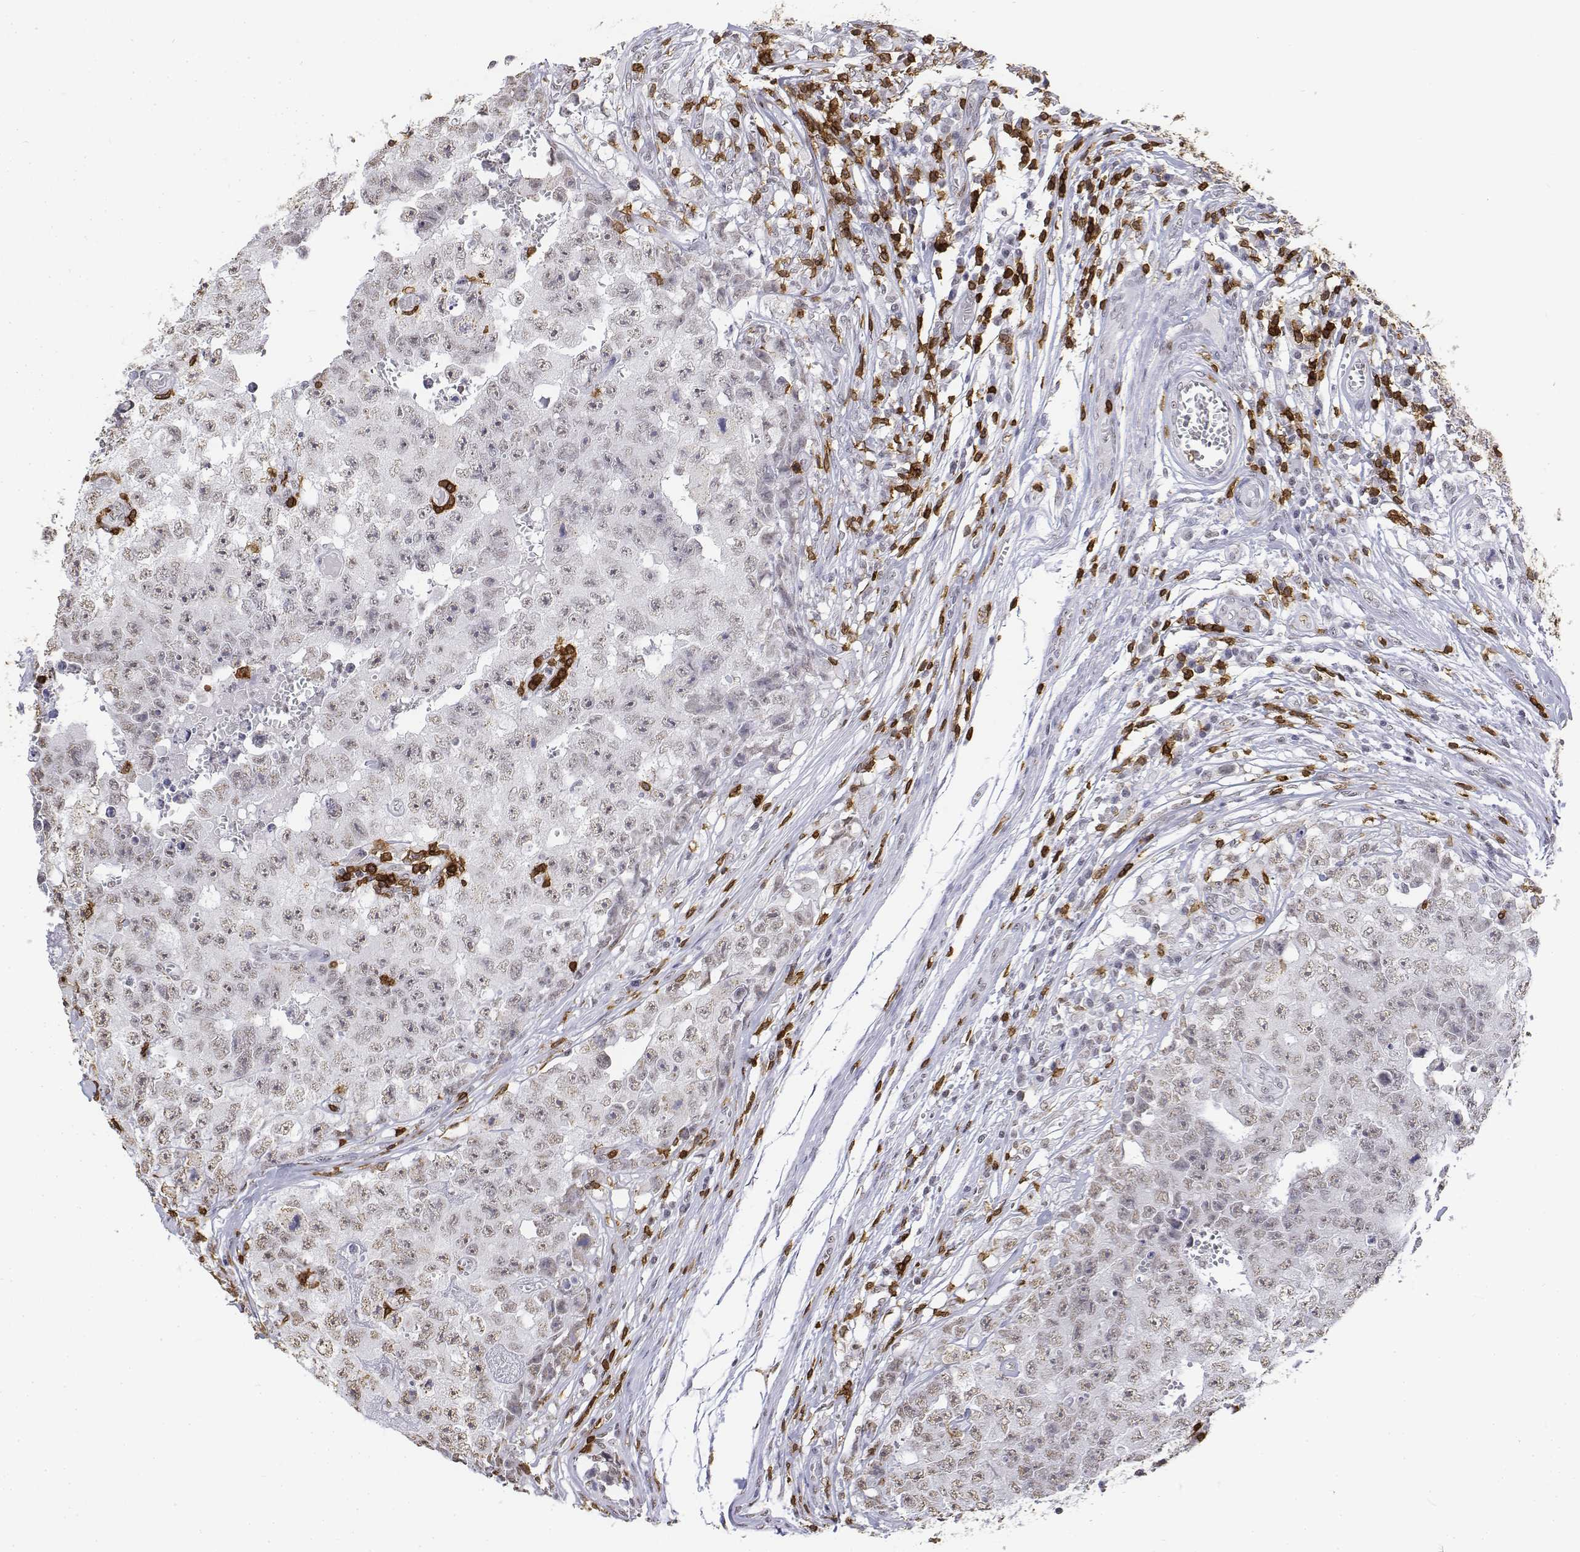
{"staining": {"intensity": "negative", "quantity": "none", "location": "none"}, "tissue": "testis cancer", "cell_type": "Tumor cells", "image_type": "cancer", "snomed": [{"axis": "morphology", "description": "Carcinoma, Embryonal, NOS"}, {"axis": "topography", "description": "Testis"}], "caption": "The IHC image has no significant positivity in tumor cells of embryonal carcinoma (testis) tissue.", "gene": "CD3E", "patient": {"sex": "male", "age": 36}}